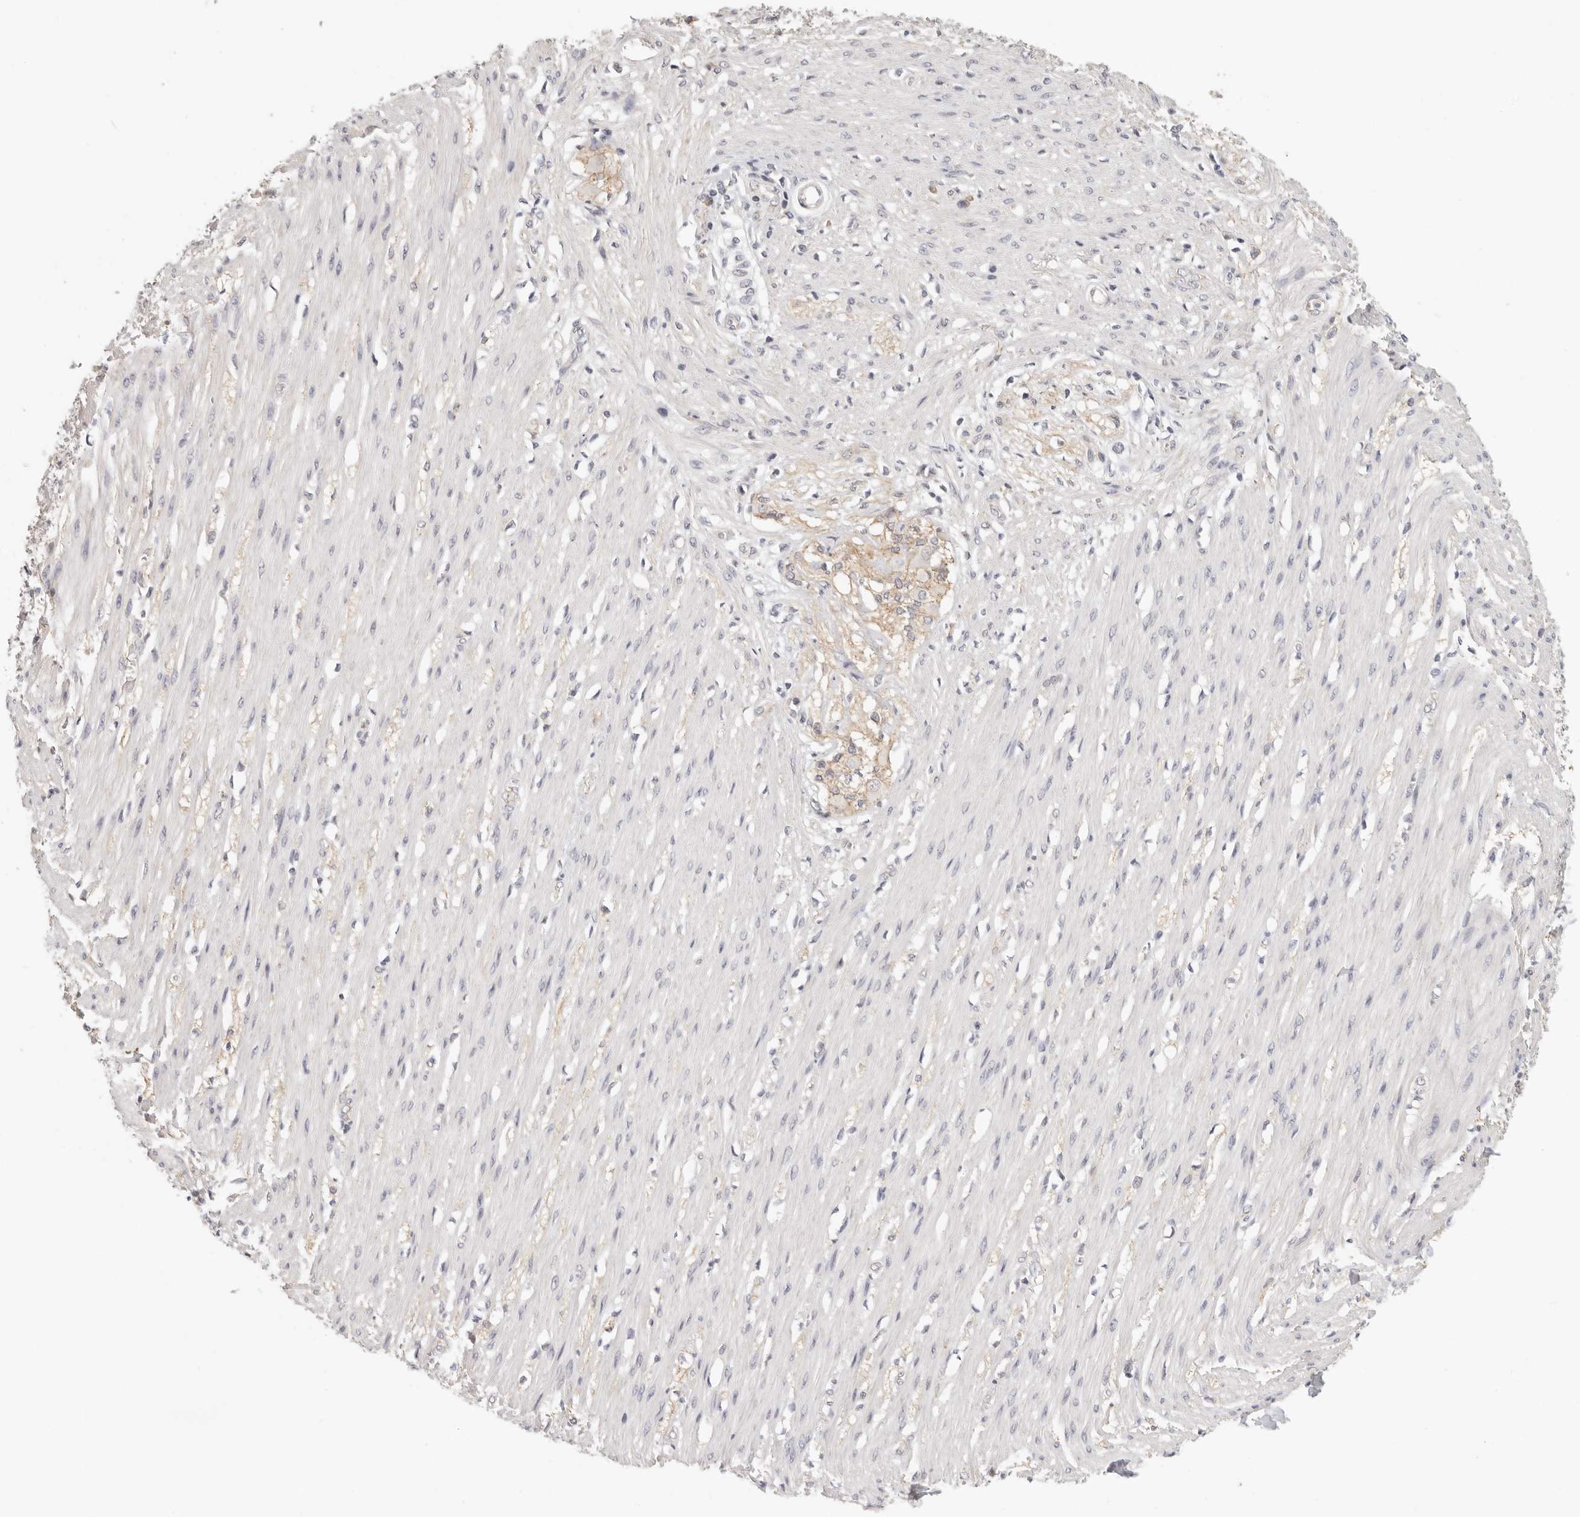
{"staining": {"intensity": "negative", "quantity": "none", "location": "none"}, "tissue": "smooth muscle", "cell_type": "Smooth muscle cells", "image_type": "normal", "snomed": [{"axis": "morphology", "description": "Normal tissue, NOS"}, {"axis": "morphology", "description": "Adenocarcinoma, NOS"}, {"axis": "topography", "description": "Colon"}, {"axis": "topography", "description": "Peripheral nerve tissue"}], "caption": "High power microscopy micrograph of an immunohistochemistry (IHC) photomicrograph of benign smooth muscle, revealing no significant staining in smooth muscle cells. (DAB (3,3'-diaminobenzidine) IHC, high magnification).", "gene": "ANXA9", "patient": {"sex": "male", "age": 14}}